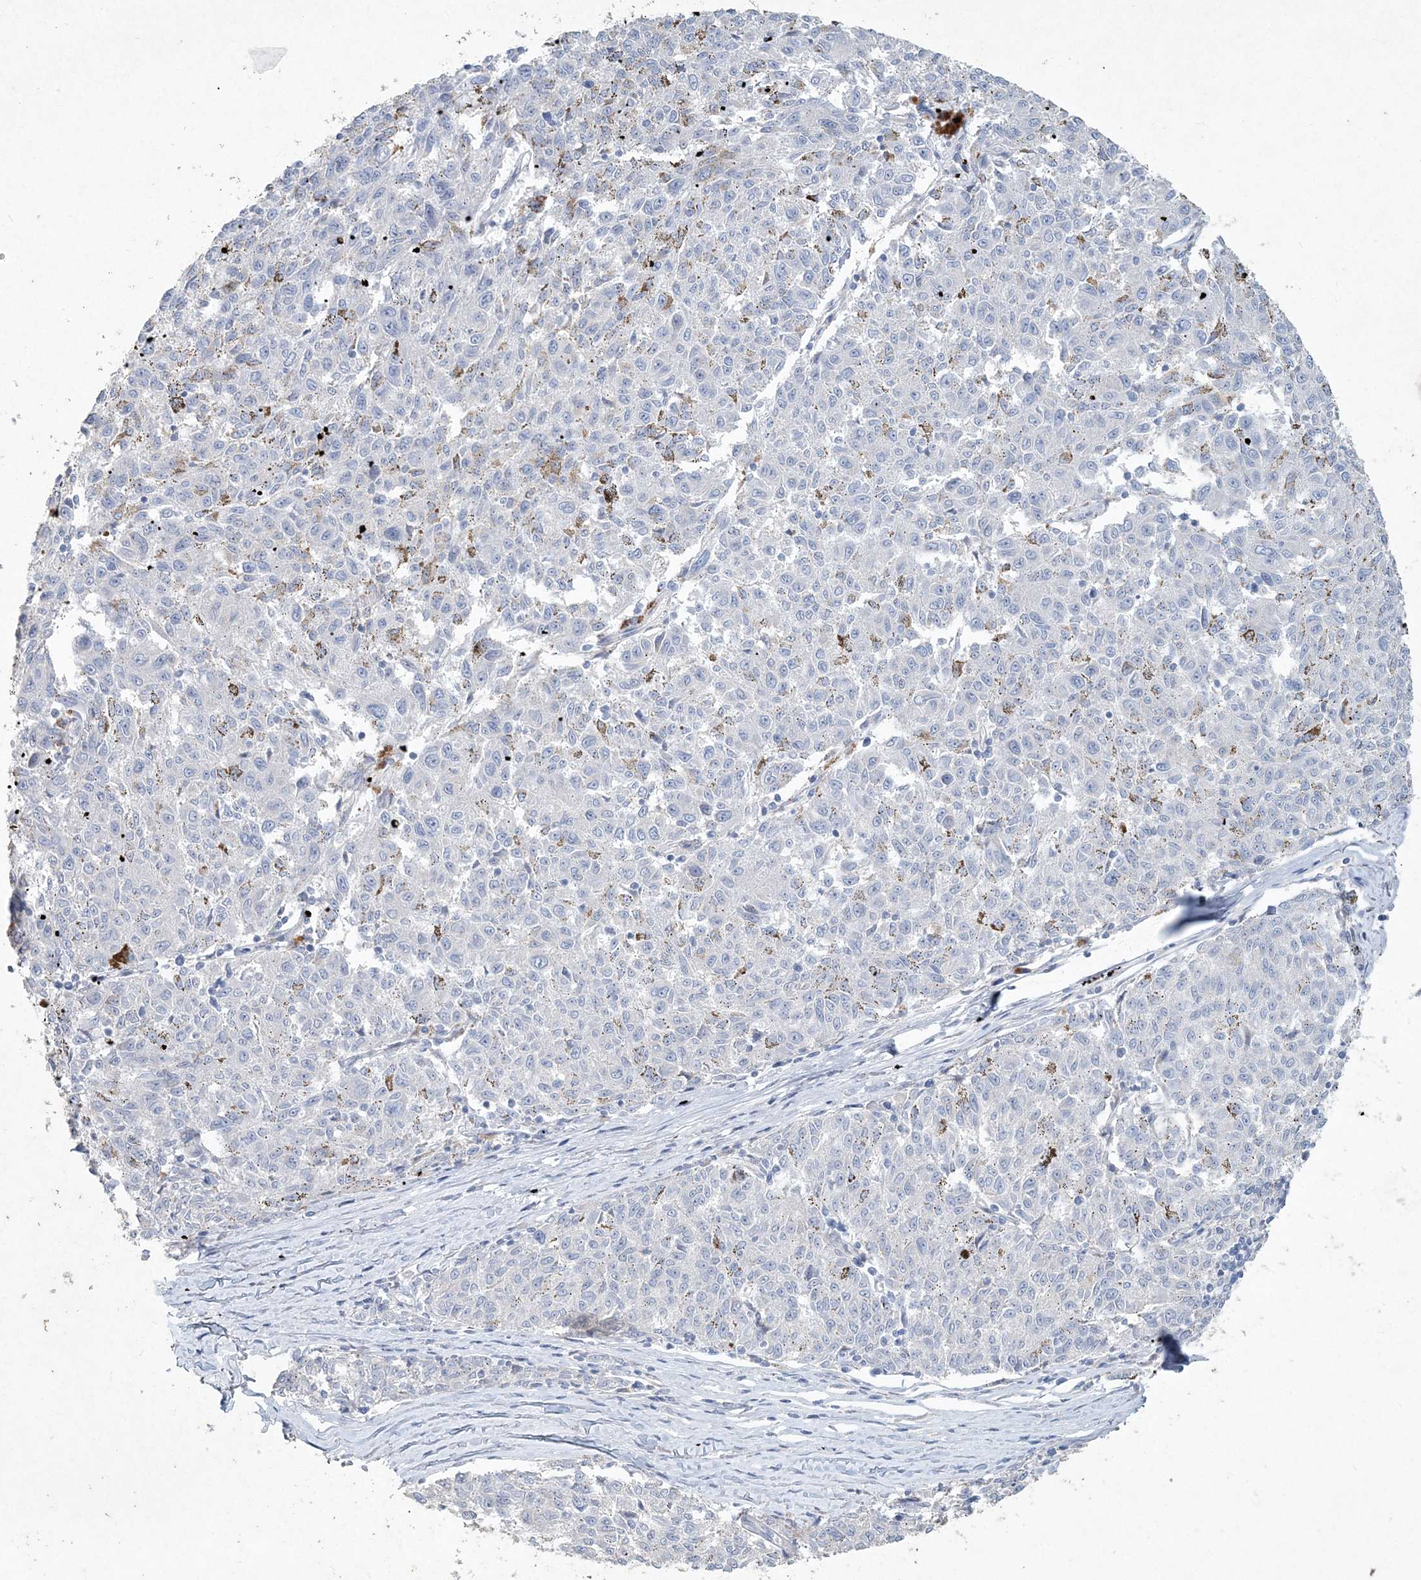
{"staining": {"intensity": "negative", "quantity": "none", "location": "none"}, "tissue": "melanoma", "cell_type": "Tumor cells", "image_type": "cancer", "snomed": [{"axis": "morphology", "description": "Malignant melanoma, NOS"}, {"axis": "topography", "description": "Skin"}], "caption": "This is an immunohistochemistry (IHC) micrograph of malignant melanoma. There is no positivity in tumor cells.", "gene": "DNAH5", "patient": {"sex": "female", "age": 72}}